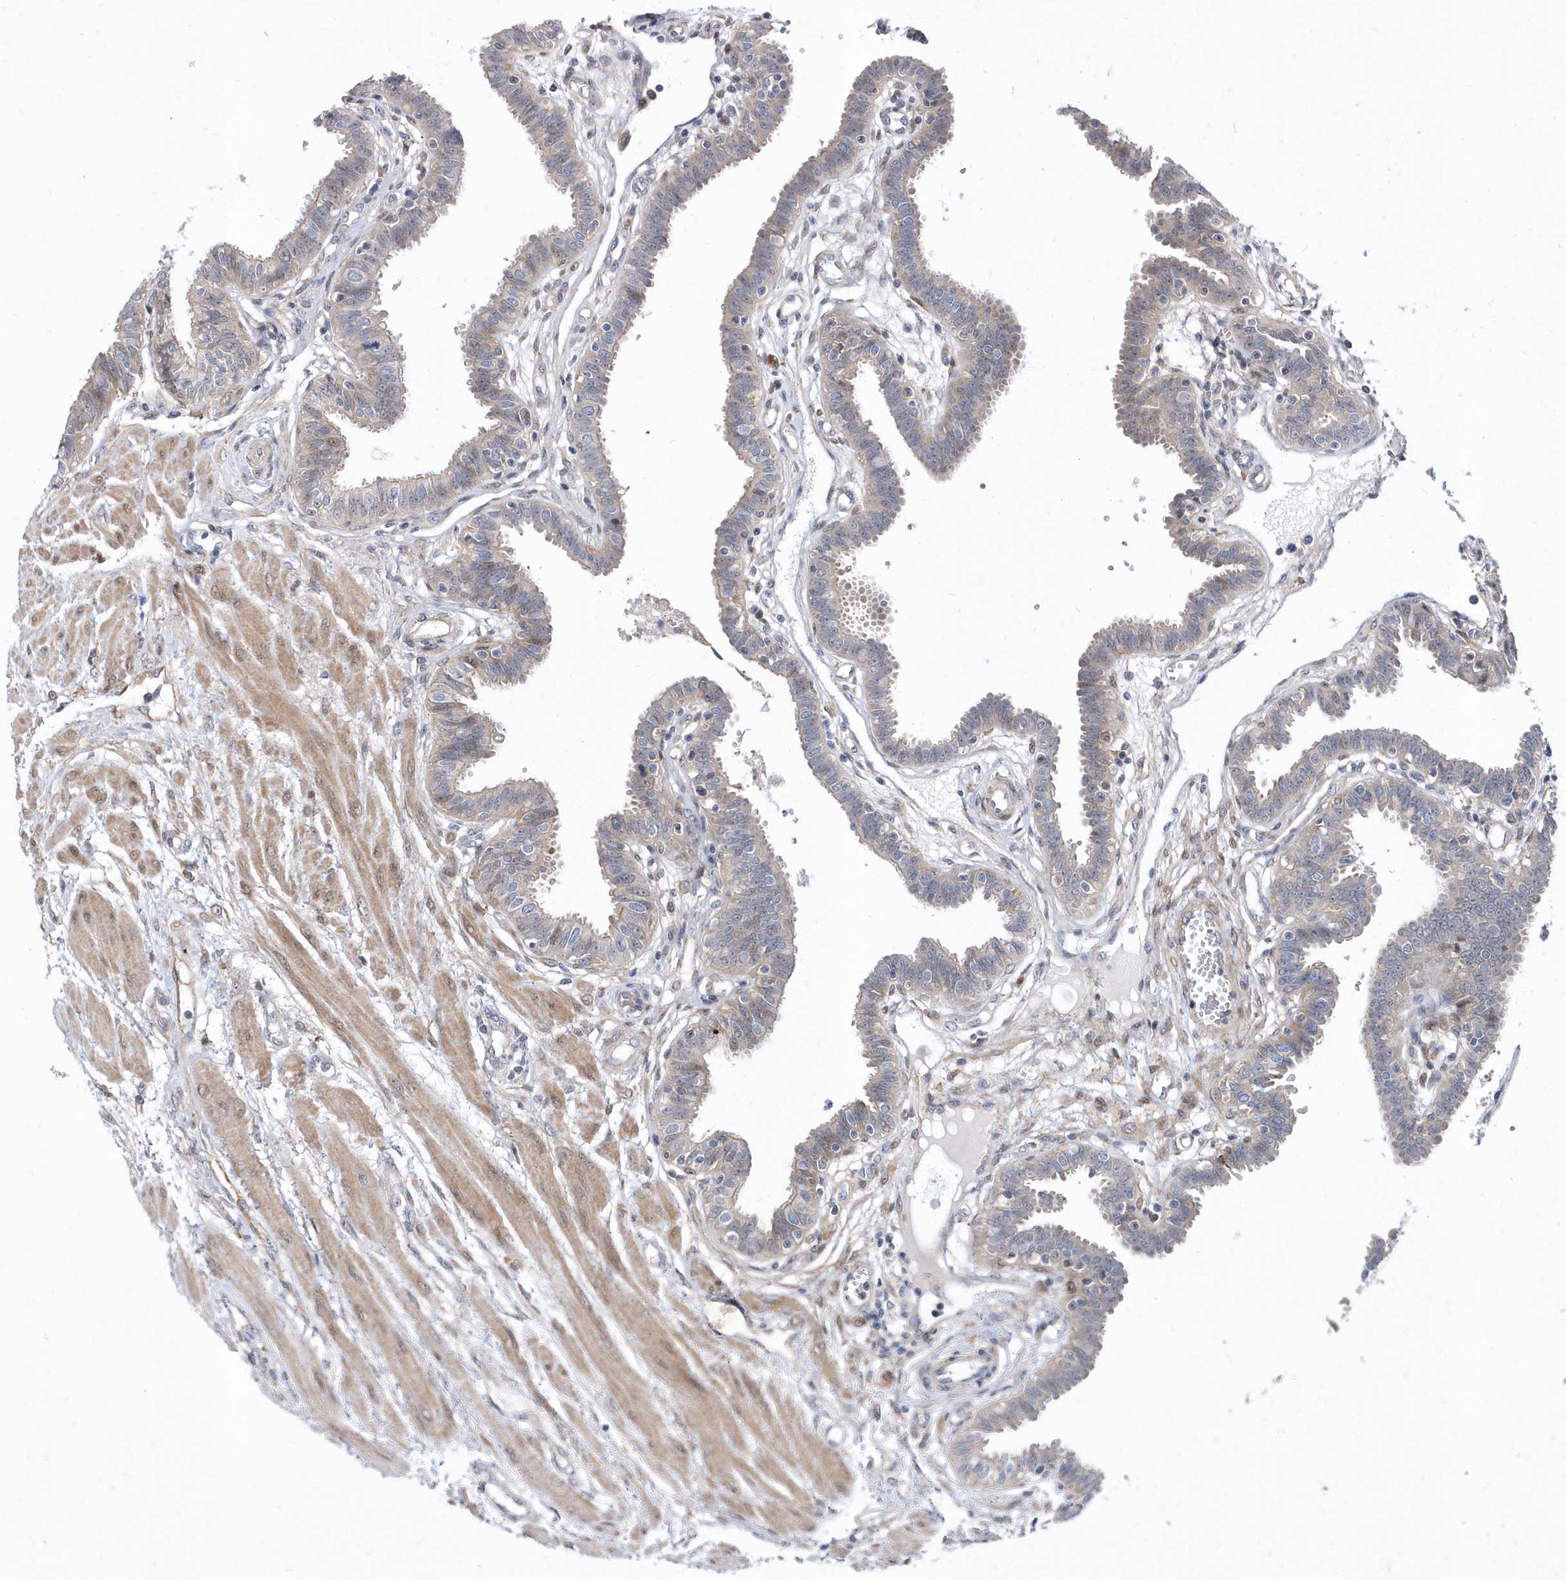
{"staining": {"intensity": "moderate", "quantity": "25%-75%", "location": "cytoplasmic/membranous"}, "tissue": "fallopian tube", "cell_type": "Glandular cells", "image_type": "normal", "snomed": [{"axis": "morphology", "description": "Normal tissue, NOS"}, {"axis": "topography", "description": "Fallopian tube"}], "caption": "Glandular cells show moderate cytoplasmic/membranous staining in about 25%-75% of cells in benign fallopian tube.", "gene": "LONRF2", "patient": {"sex": "female", "age": 32}}